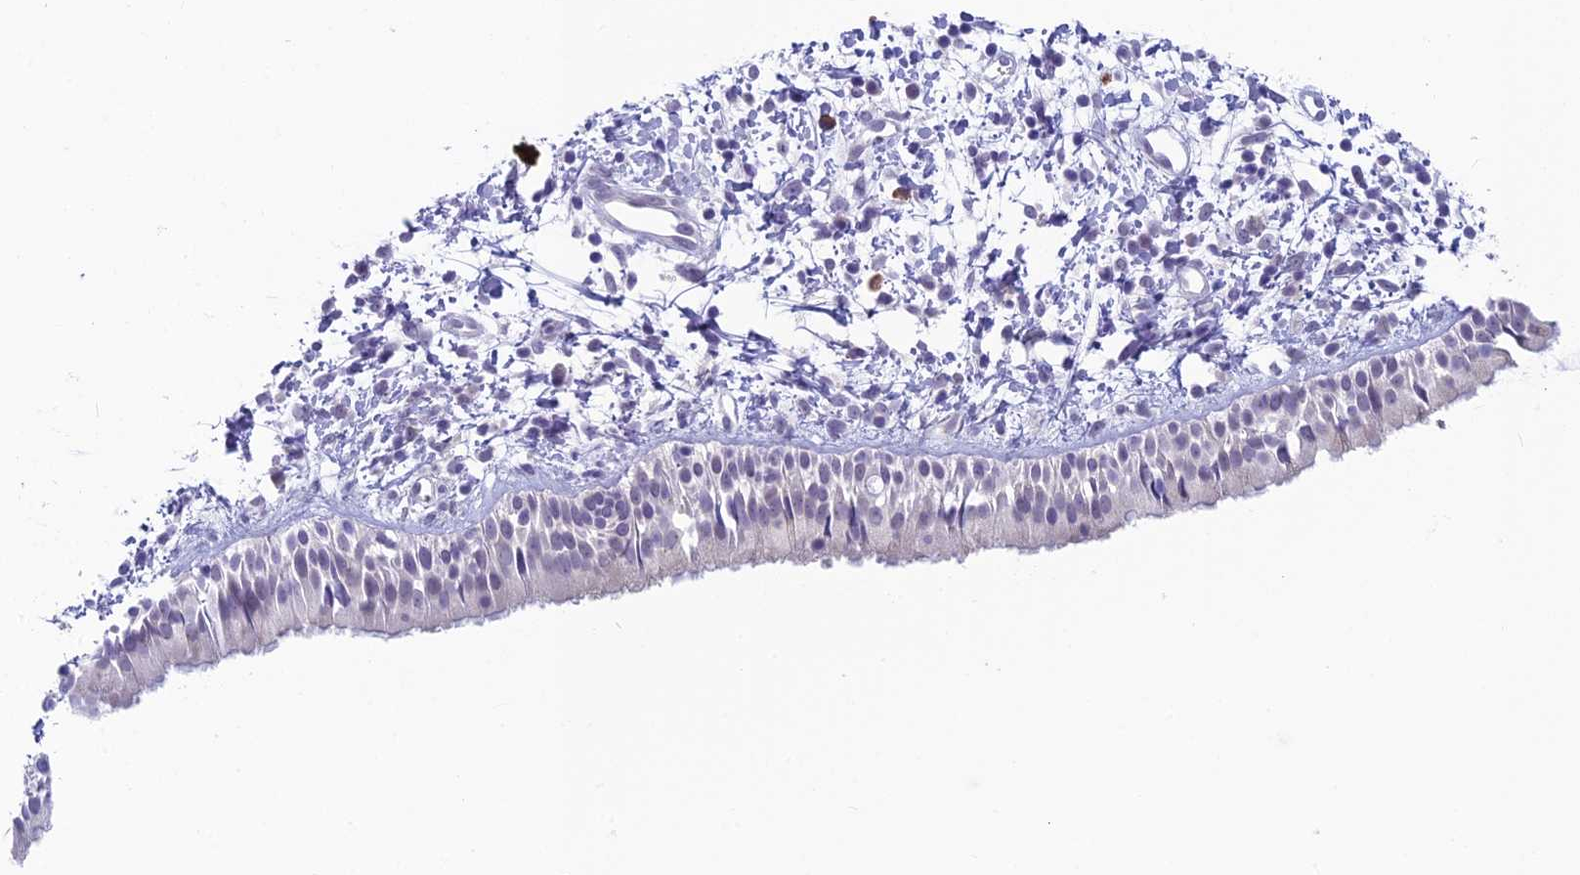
{"staining": {"intensity": "negative", "quantity": "none", "location": "none"}, "tissue": "nasopharynx", "cell_type": "Respiratory epithelial cells", "image_type": "normal", "snomed": [{"axis": "morphology", "description": "Normal tissue, NOS"}, {"axis": "topography", "description": "Nasopharynx"}], "caption": "A histopathology image of nasopharynx stained for a protein exhibits no brown staining in respiratory epithelial cells.", "gene": "MRI1", "patient": {"sex": "male", "age": 22}}